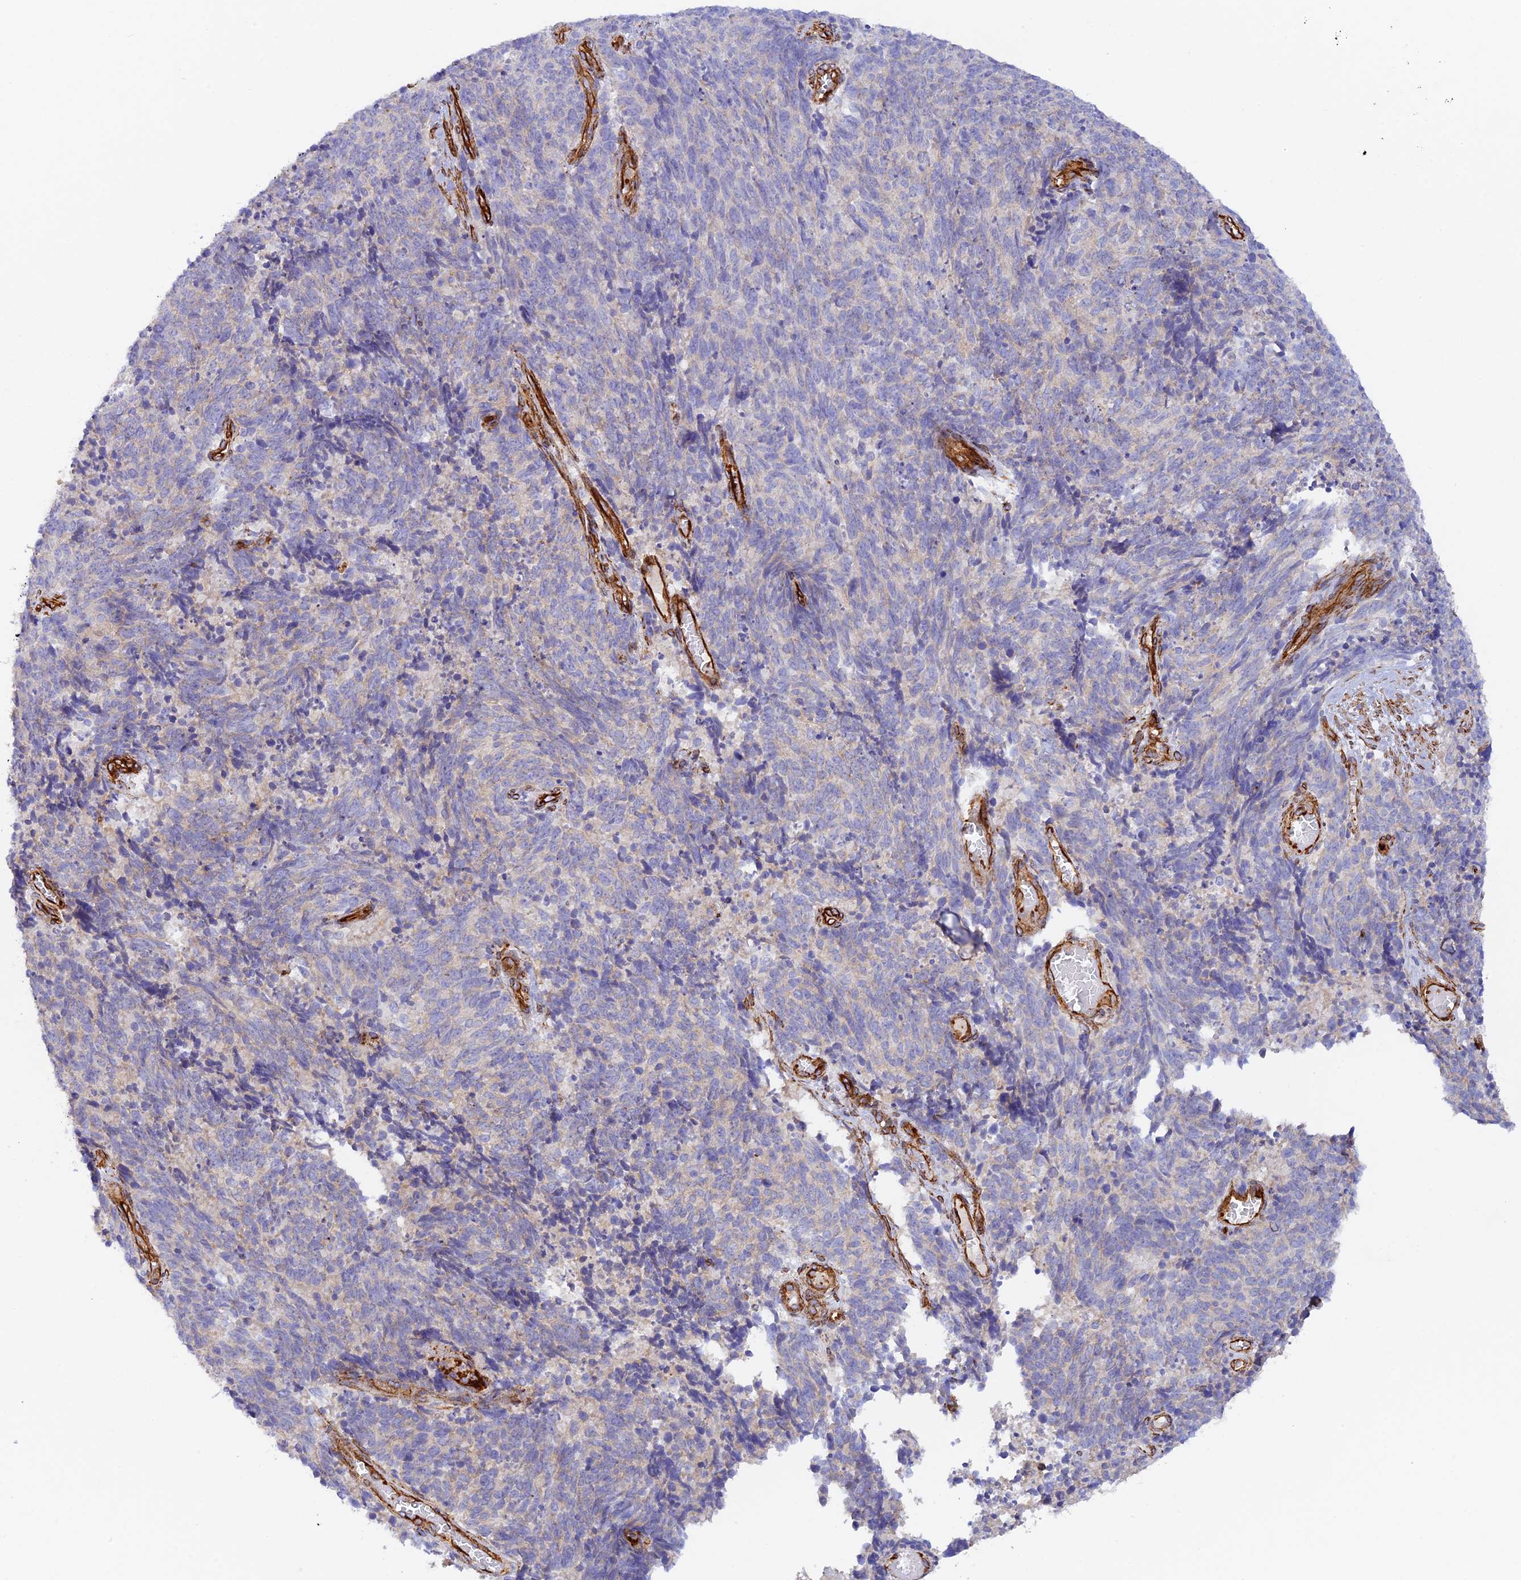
{"staining": {"intensity": "negative", "quantity": "none", "location": "none"}, "tissue": "cervical cancer", "cell_type": "Tumor cells", "image_type": "cancer", "snomed": [{"axis": "morphology", "description": "Squamous cell carcinoma, NOS"}, {"axis": "topography", "description": "Cervix"}], "caption": "The immunohistochemistry (IHC) micrograph has no significant staining in tumor cells of cervical cancer (squamous cell carcinoma) tissue.", "gene": "MYO9A", "patient": {"sex": "female", "age": 29}}